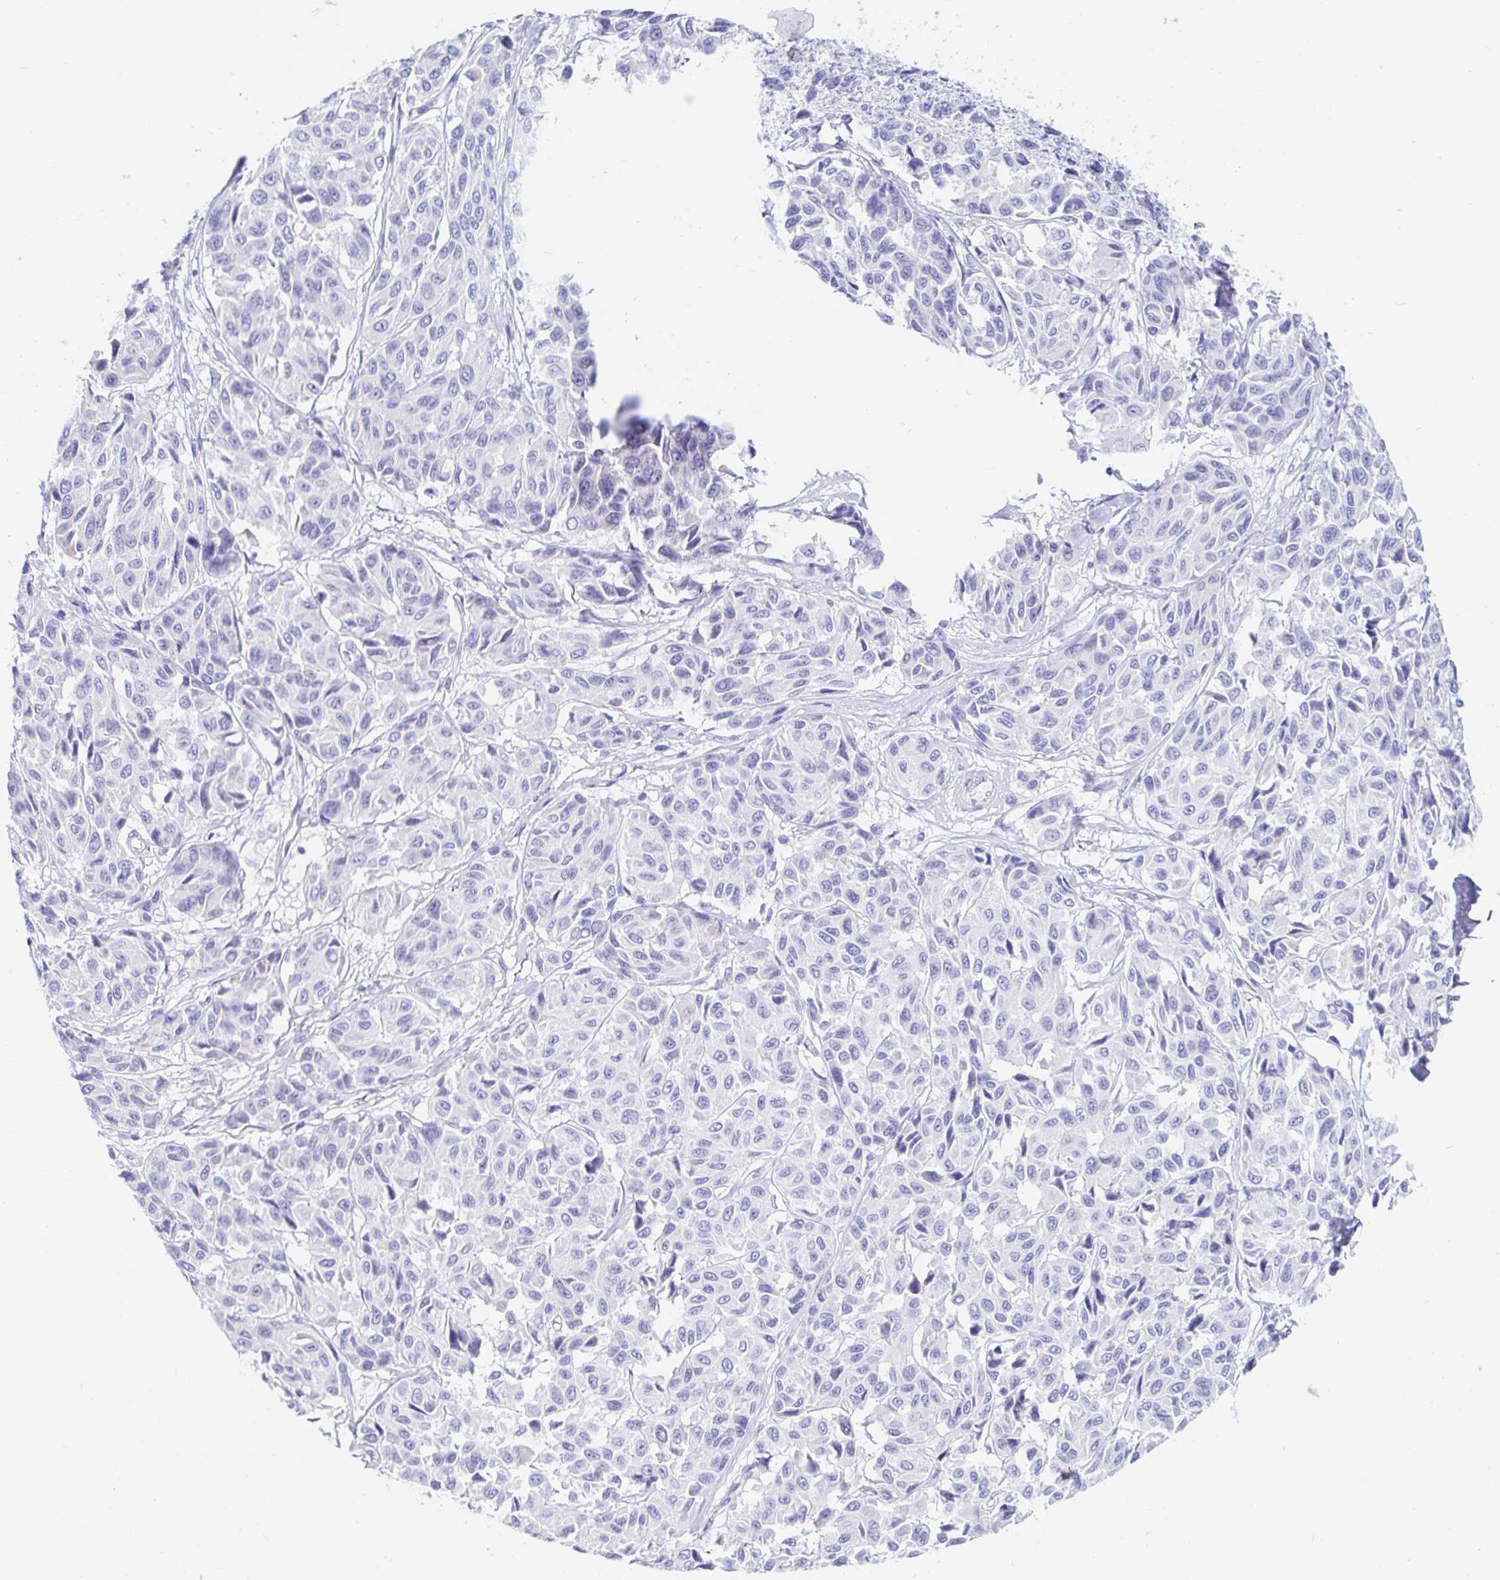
{"staining": {"intensity": "negative", "quantity": "none", "location": "none"}, "tissue": "melanoma", "cell_type": "Tumor cells", "image_type": "cancer", "snomed": [{"axis": "morphology", "description": "Malignant melanoma, NOS"}, {"axis": "topography", "description": "Skin"}], "caption": "This image is of malignant melanoma stained with IHC to label a protein in brown with the nuclei are counter-stained blue. There is no expression in tumor cells.", "gene": "PPP1R1B", "patient": {"sex": "female", "age": 66}}